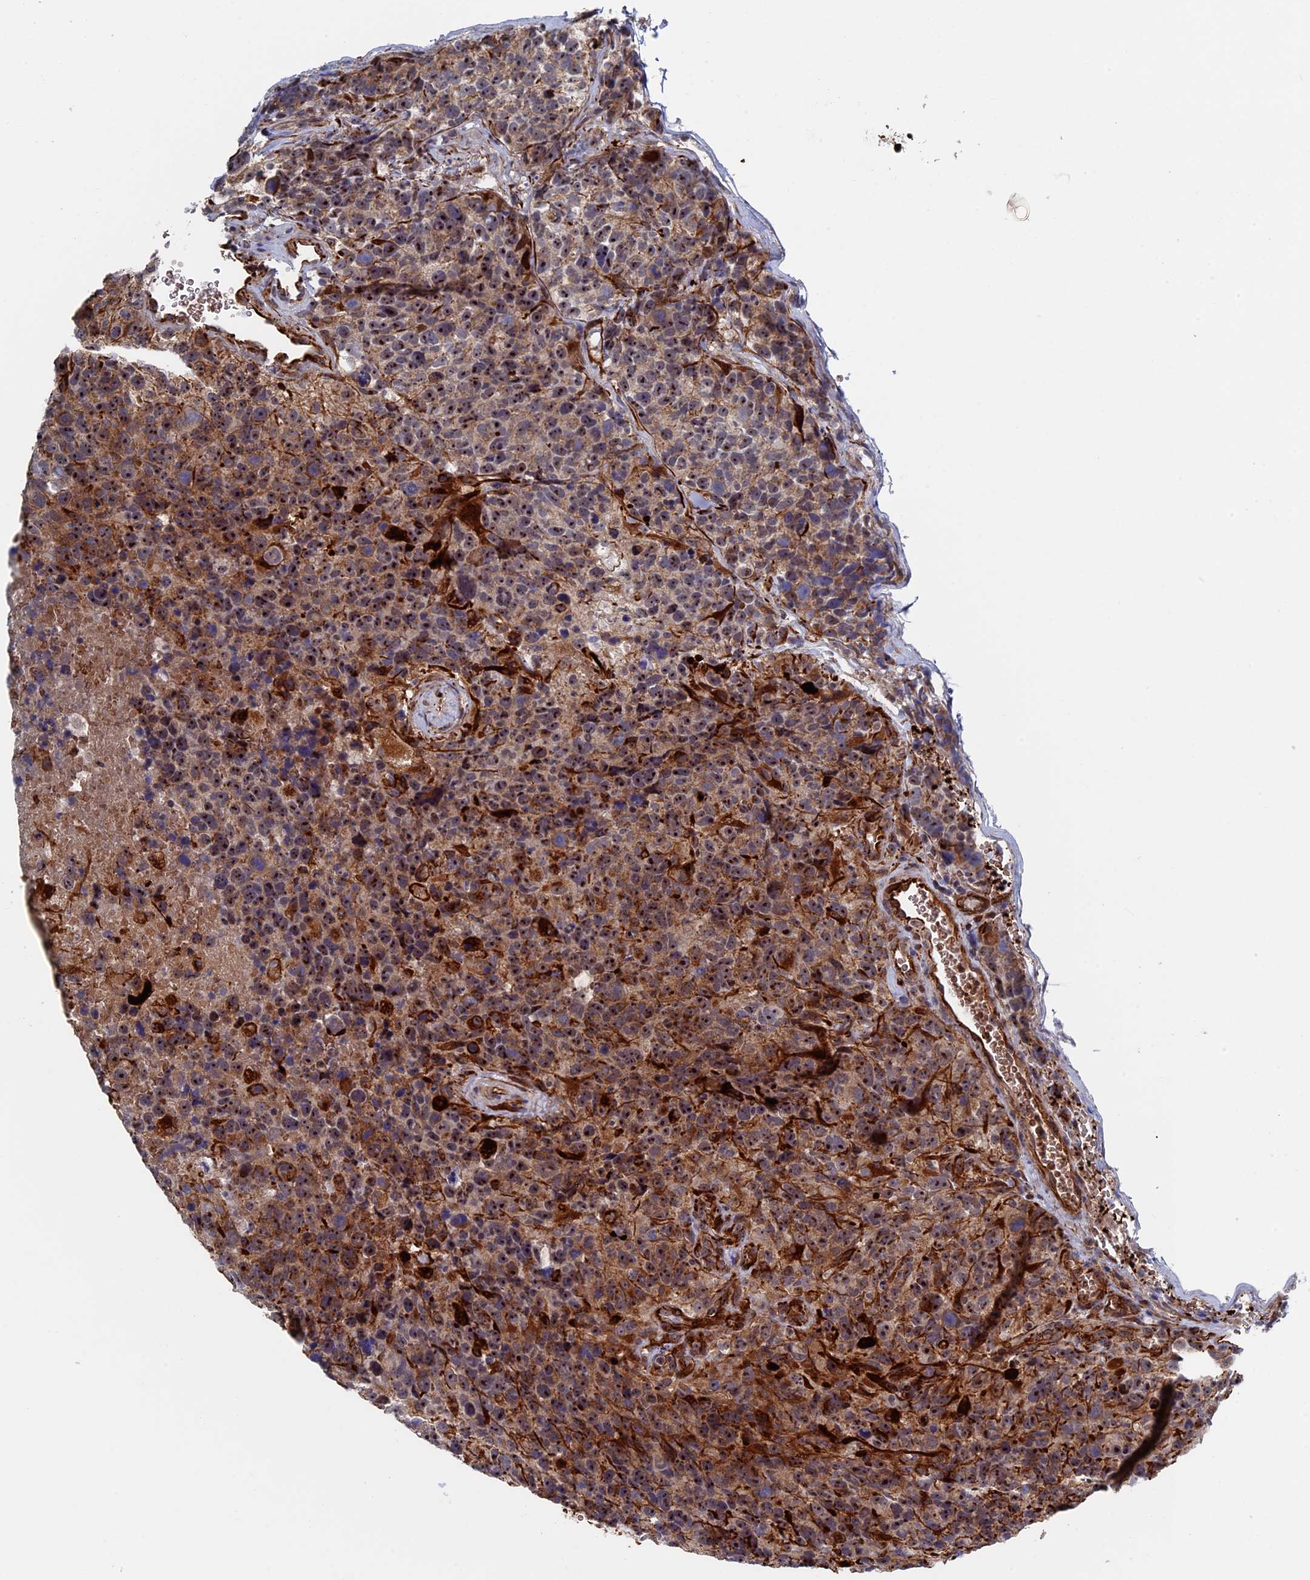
{"staining": {"intensity": "moderate", "quantity": ">75%", "location": "cytoplasmic/membranous,nuclear"}, "tissue": "glioma", "cell_type": "Tumor cells", "image_type": "cancer", "snomed": [{"axis": "morphology", "description": "Glioma, malignant, High grade"}, {"axis": "topography", "description": "Brain"}], "caption": "High-magnification brightfield microscopy of glioma stained with DAB (brown) and counterstained with hematoxylin (blue). tumor cells exhibit moderate cytoplasmic/membranous and nuclear staining is present in approximately>75% of cells. The staining was performed using DAB (3,3'-diaminobenzidine), with brown indicating positive protein expression. Nuclei are stained blue with hematoxylin.", "gene": "EXOSC9", "patient": {"sex": "male", "age": 69}}